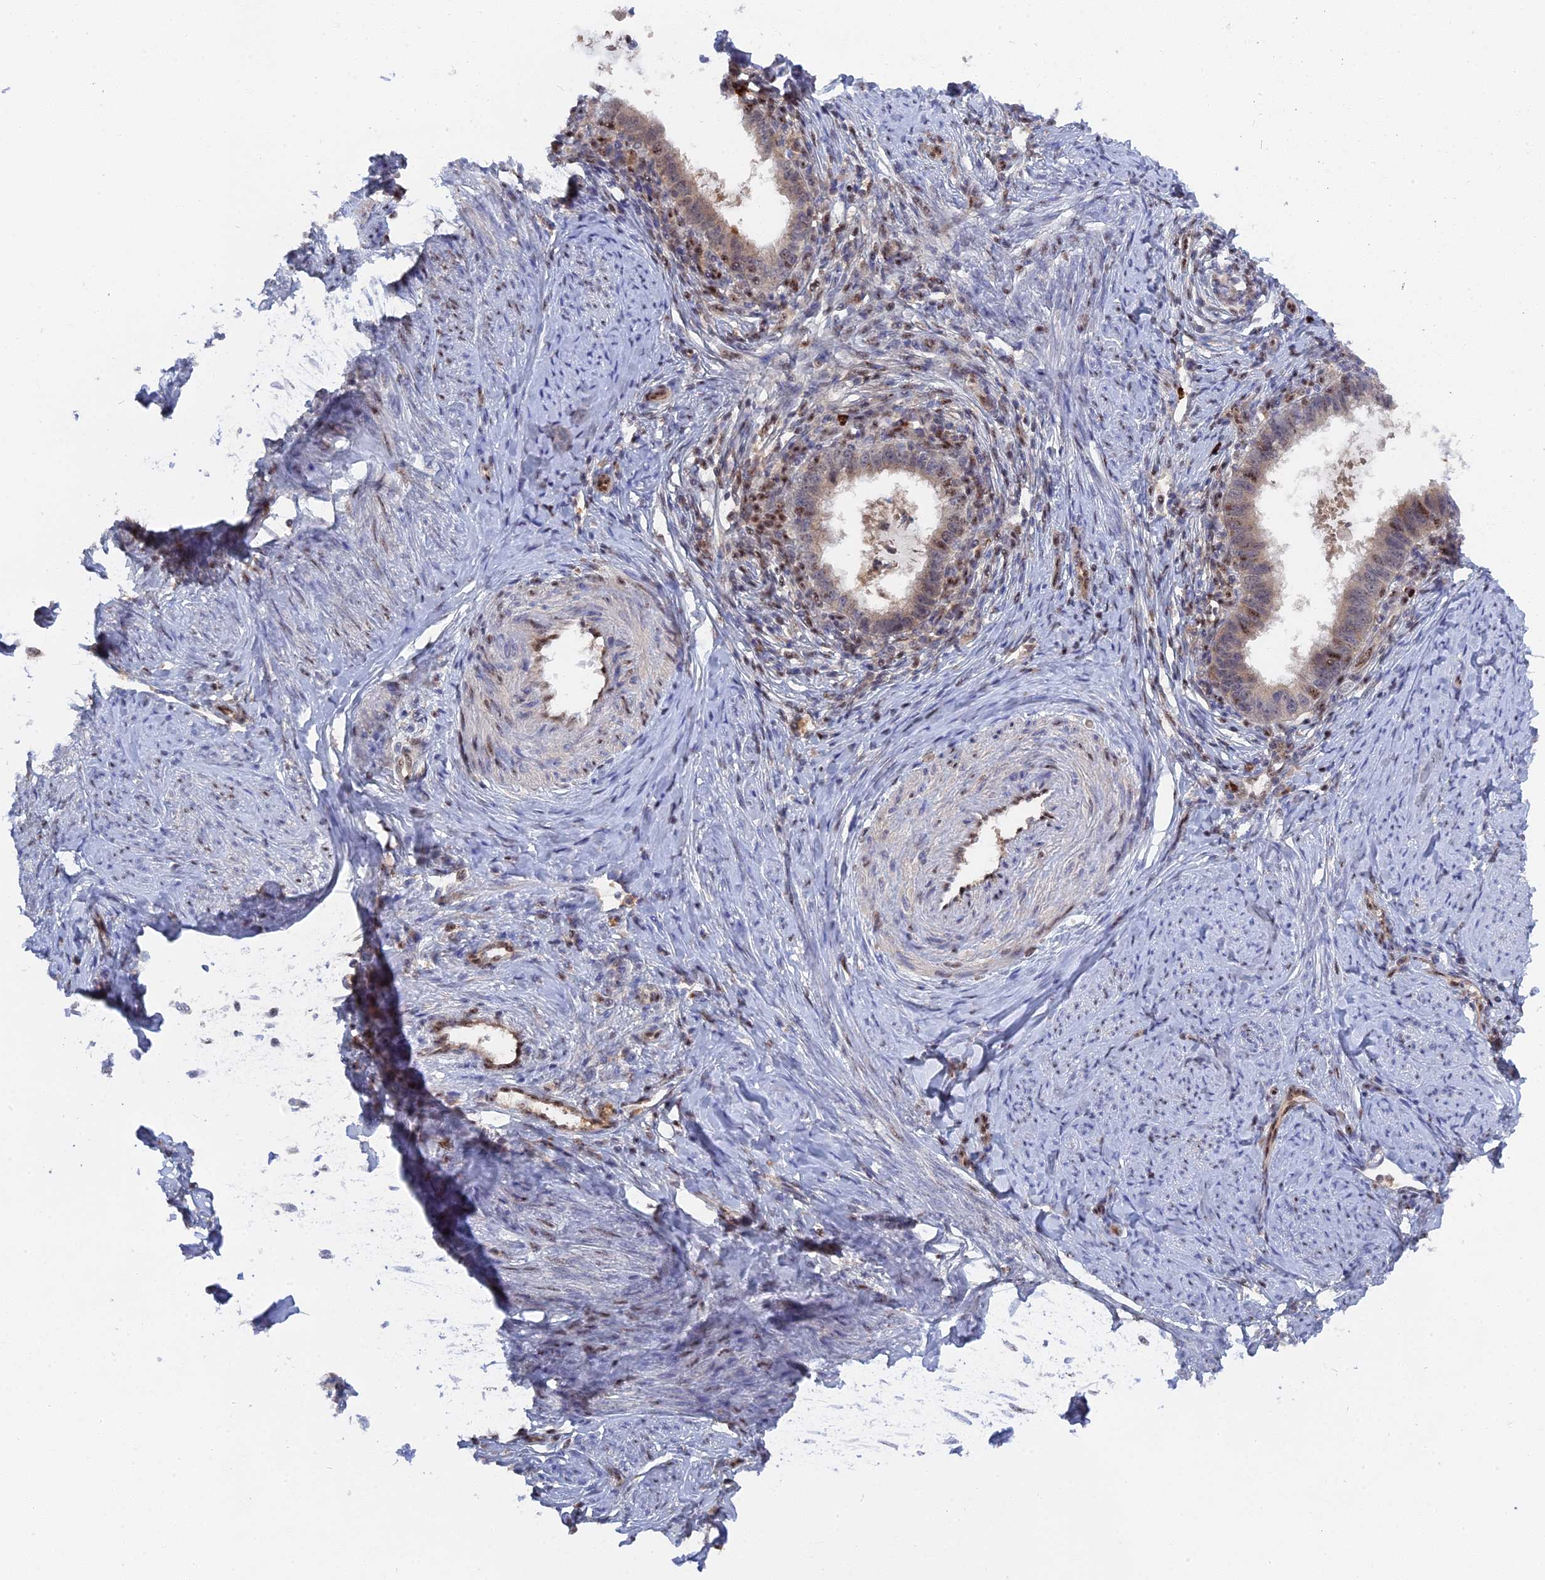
{"staining": {"intensity": "moderate", "quantity": "25%-75%", "location": "nuclear"}, "tissue": "cervical cancer", "cell_type": "Tumor cells", "image_type": "cancer", "snomed": [{"axis": "morphology", "description": "Adenocarcinoma, NOS"}, {"axis": "topography", "description": "Cervix"}], "caption": "A high-resolution image shows IHC staining of adenocarcinoma (cervical), which displays moderate nuclear staining in approximately 25%-75% of tumor cells. The protein is stained brown, and the nuclei are stained in blue (DAB IHC with brightfield microscopy, high magnification).", "gene": "TAB1", "patient": {"sex": "female", "age": 36}}